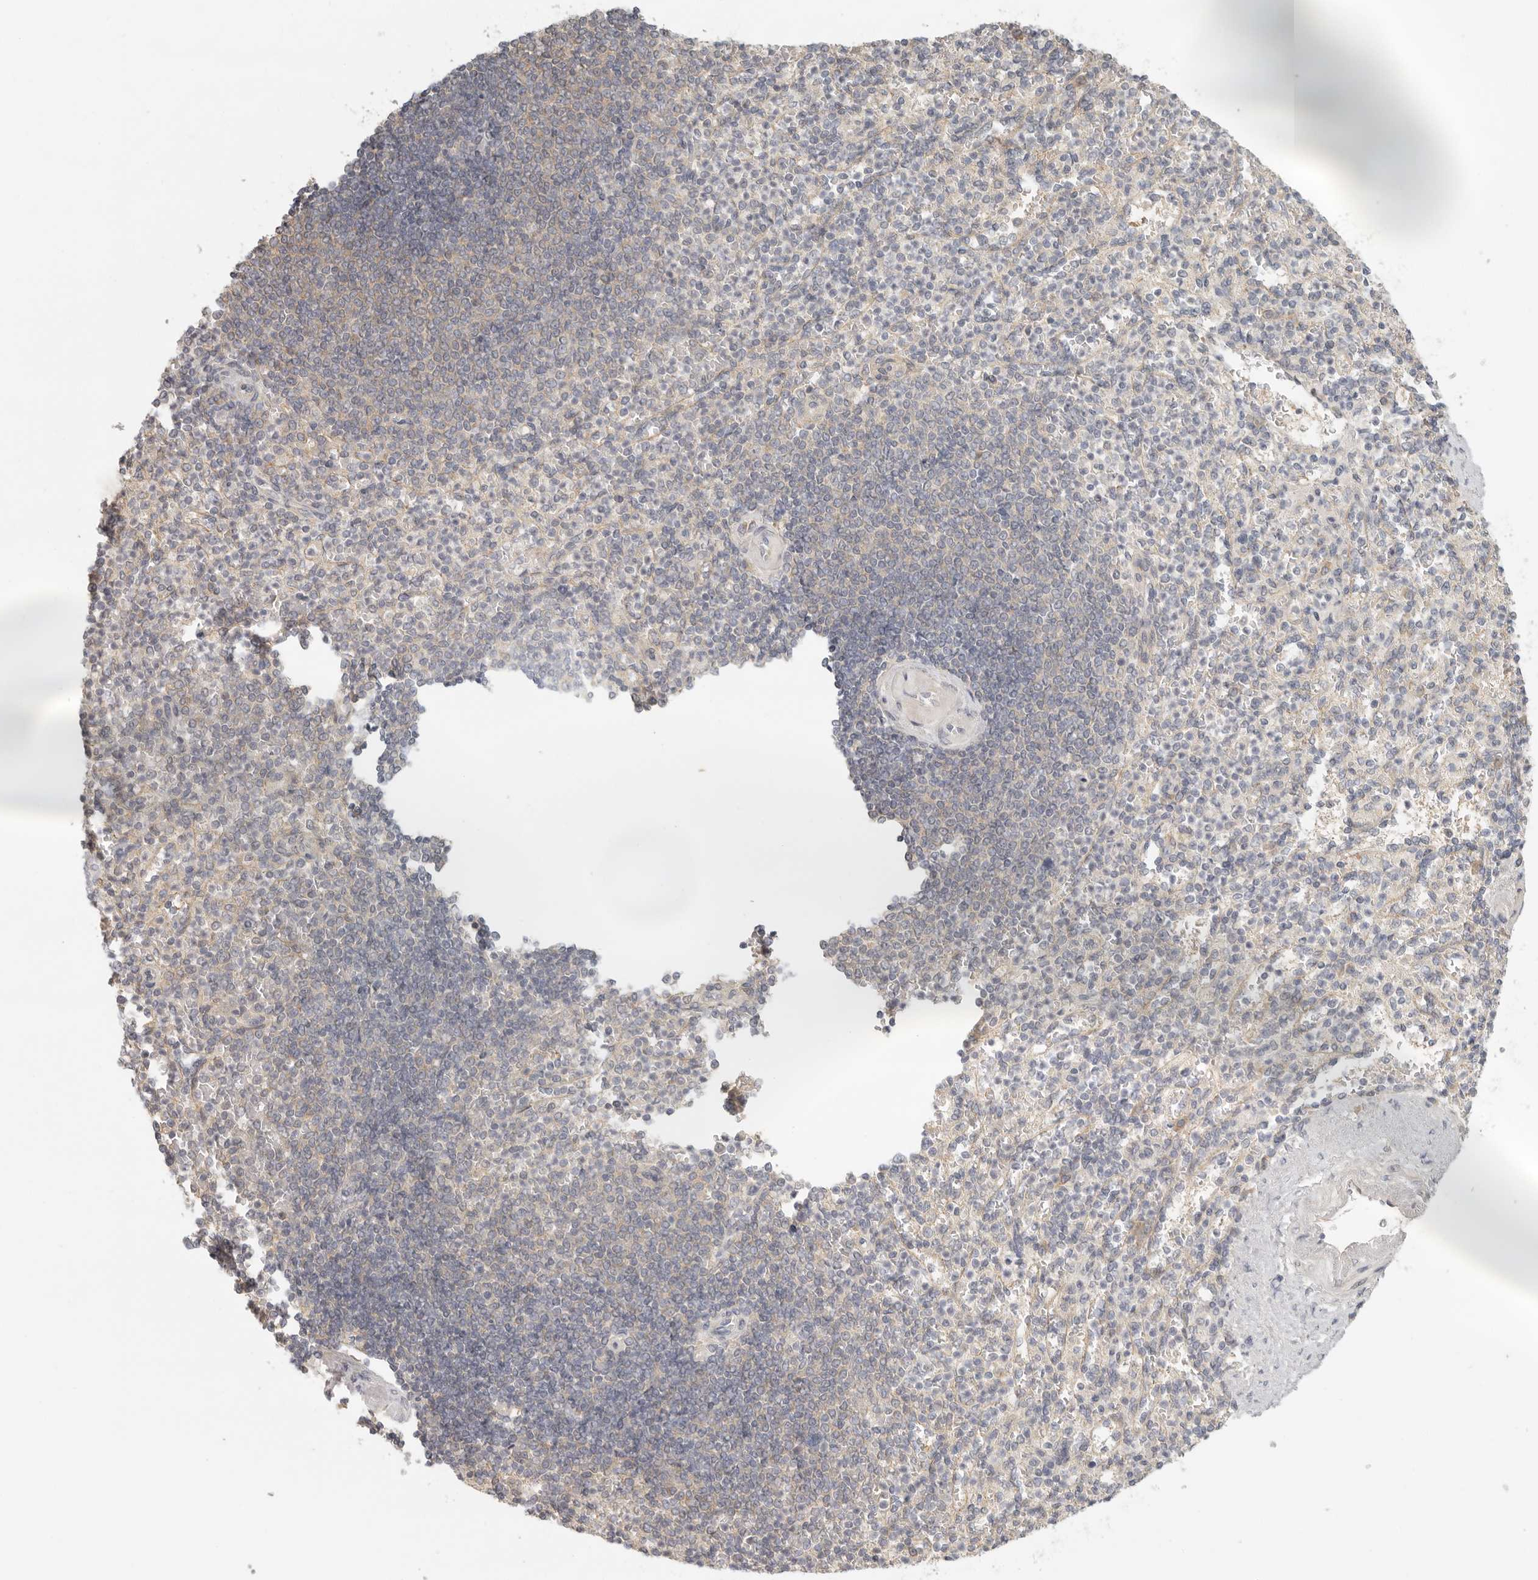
{"staining": {"intensity": "negative", "quantity": "none", "location": "none"}, "tissue": "spleen", "cell_type": "Cells in red pulp", "image_type": "normal", "snomed": [{"axis": "morphology", "description": "Normal tissue, NOS"}, {"axis": "topography", "description": "Spleen"}], "caption": "Photomicrograph shows no protein staining in cells in red pulp of normal spleen.", "gene": "AHDC1", "patient": {"sex": "female", "age": 74}}